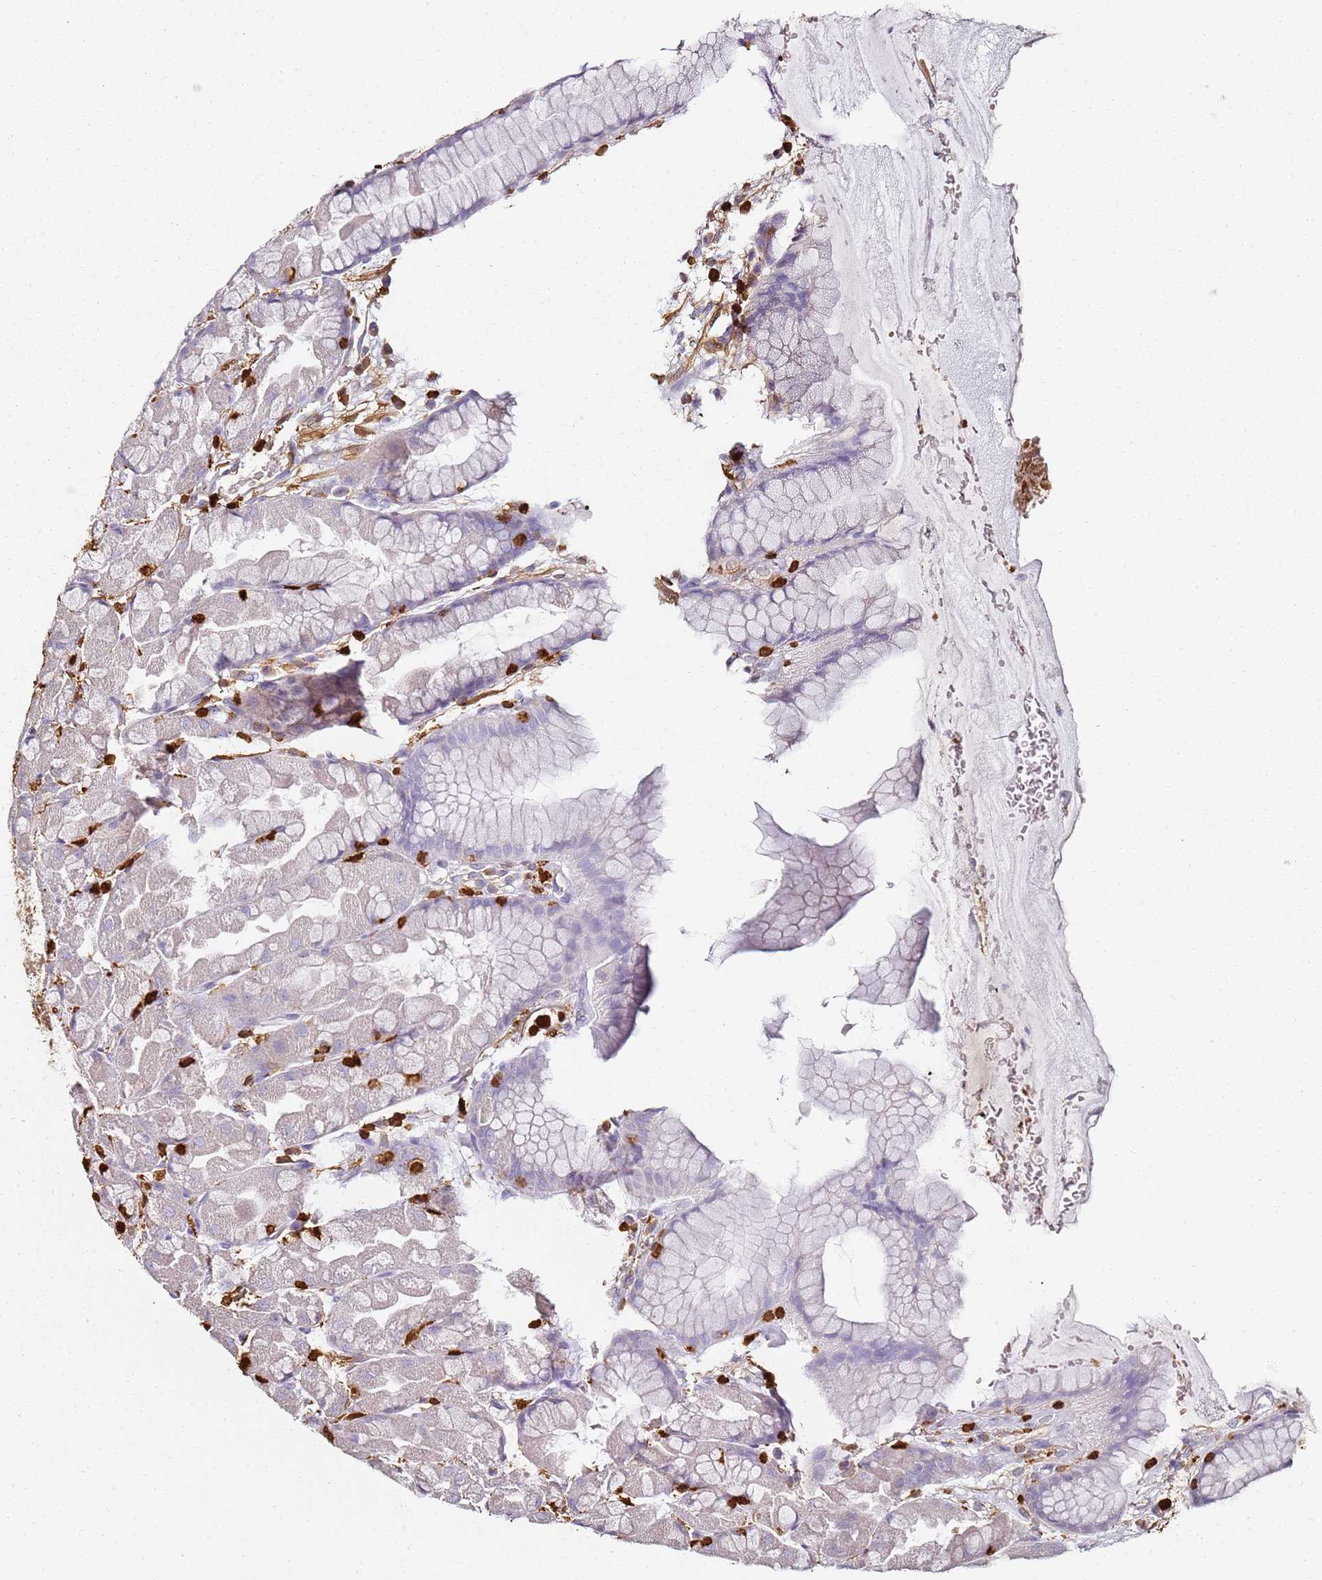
{"staining": {"intensity": "negative", "quantity": "none", "location": "none"}, "tissue": "stomach", "cell_type": "Glandular cells", "image_type": "normal", "snomed": [{"axis": "morphology", "description": "Normal tissue, NOS"}, {"axis": "topography", "description": "Stomach"}], "caption": "Human stomach stained for a protein using immunohistochemistry reveals no staining in glandular cells.", "gene": "S100A4", "patient": {"sex": "male", "age": 57}}